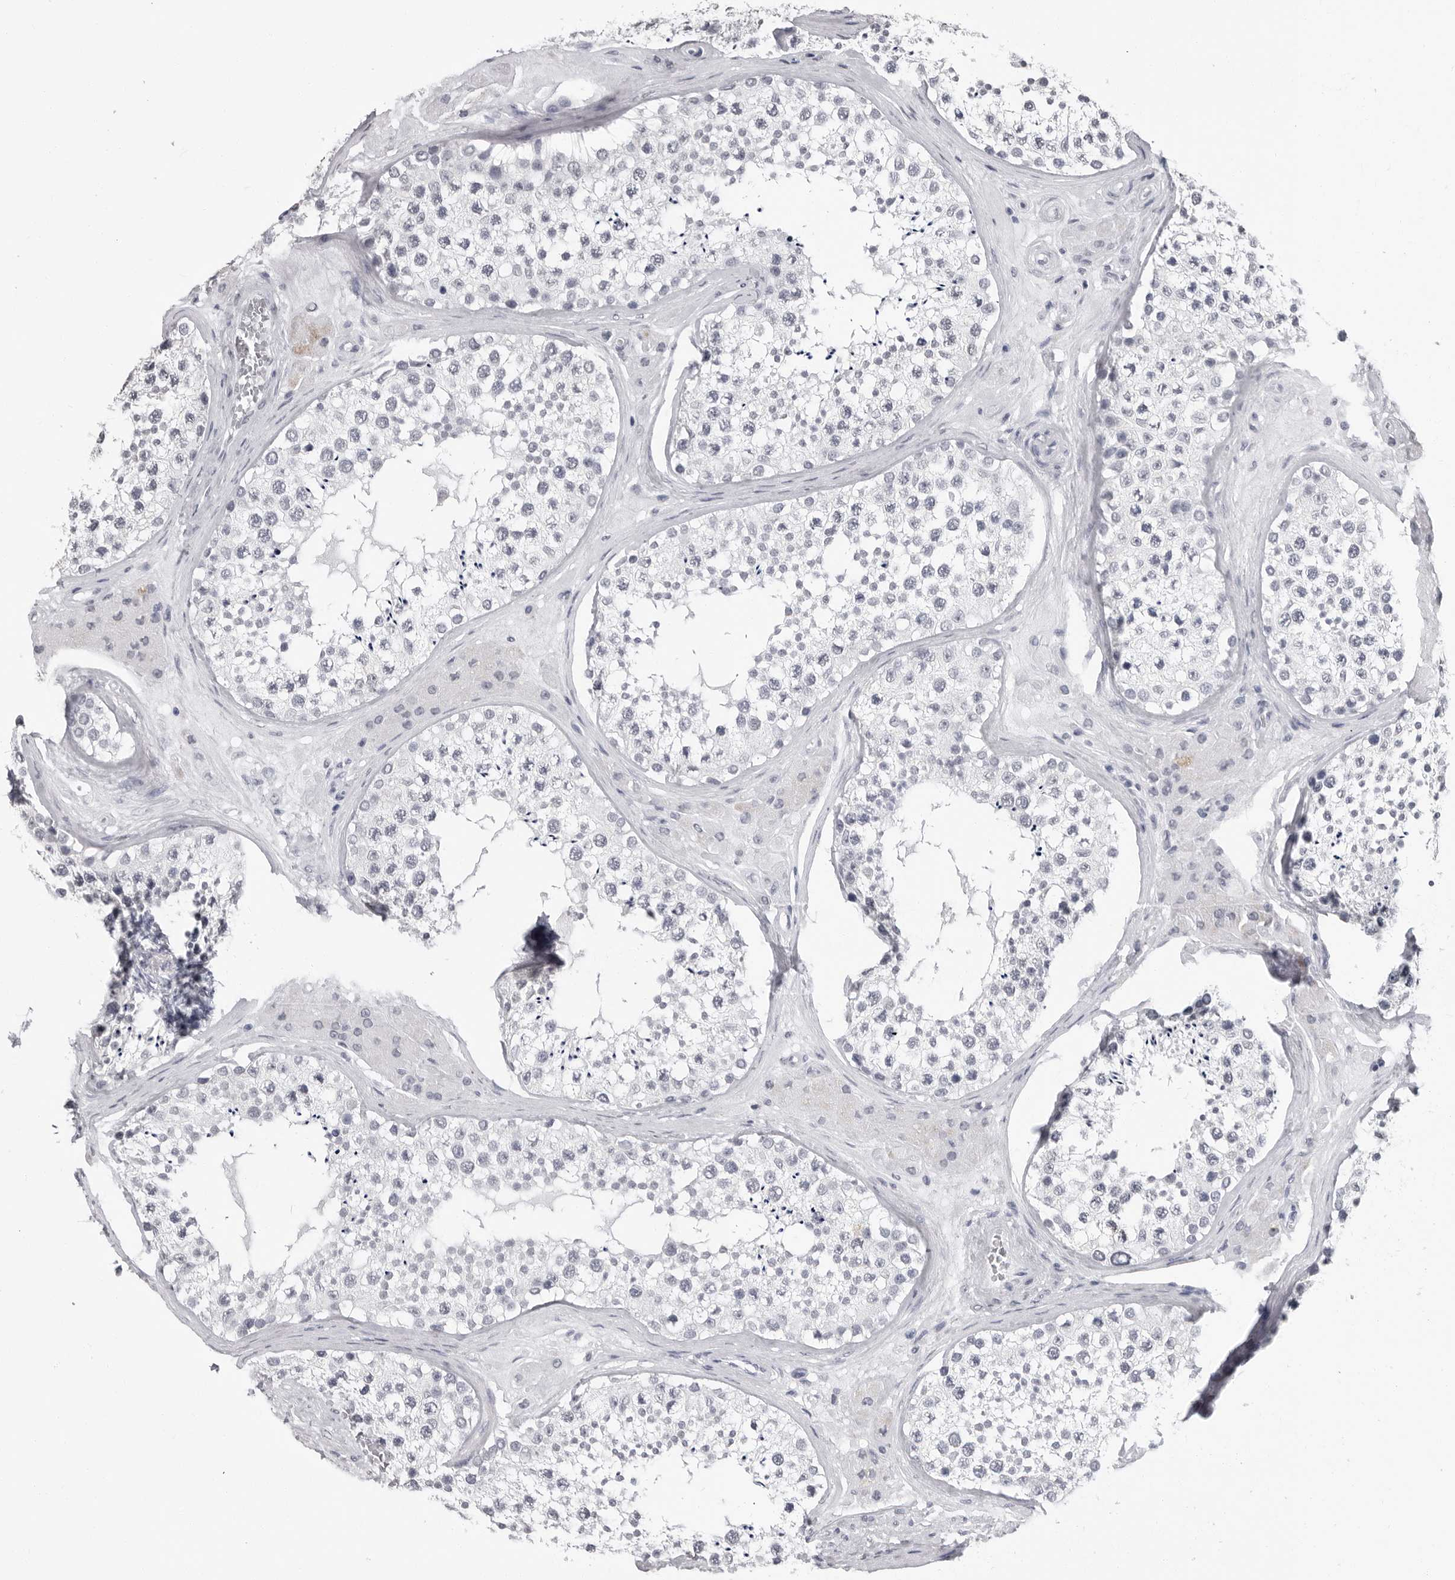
{"staining": {"intensity": "negative", "quantity": "none", "location": "none"}, "tissue": "testis", "cell_type": "Cells in seminiferous ducts", "image_type": "normal", "snomed": [{"axis": "morphology", "description": "Normal tissue, NOS"}, {"axis": "topography", "description": "Testis"}], "caption": "Immunohistochemical staining of unremarkable human testis exhibits no significant staining in cells in seminiferous ducts.", "gene": "HEPACAM", "patient": {"sex": "male", "age": 46}}